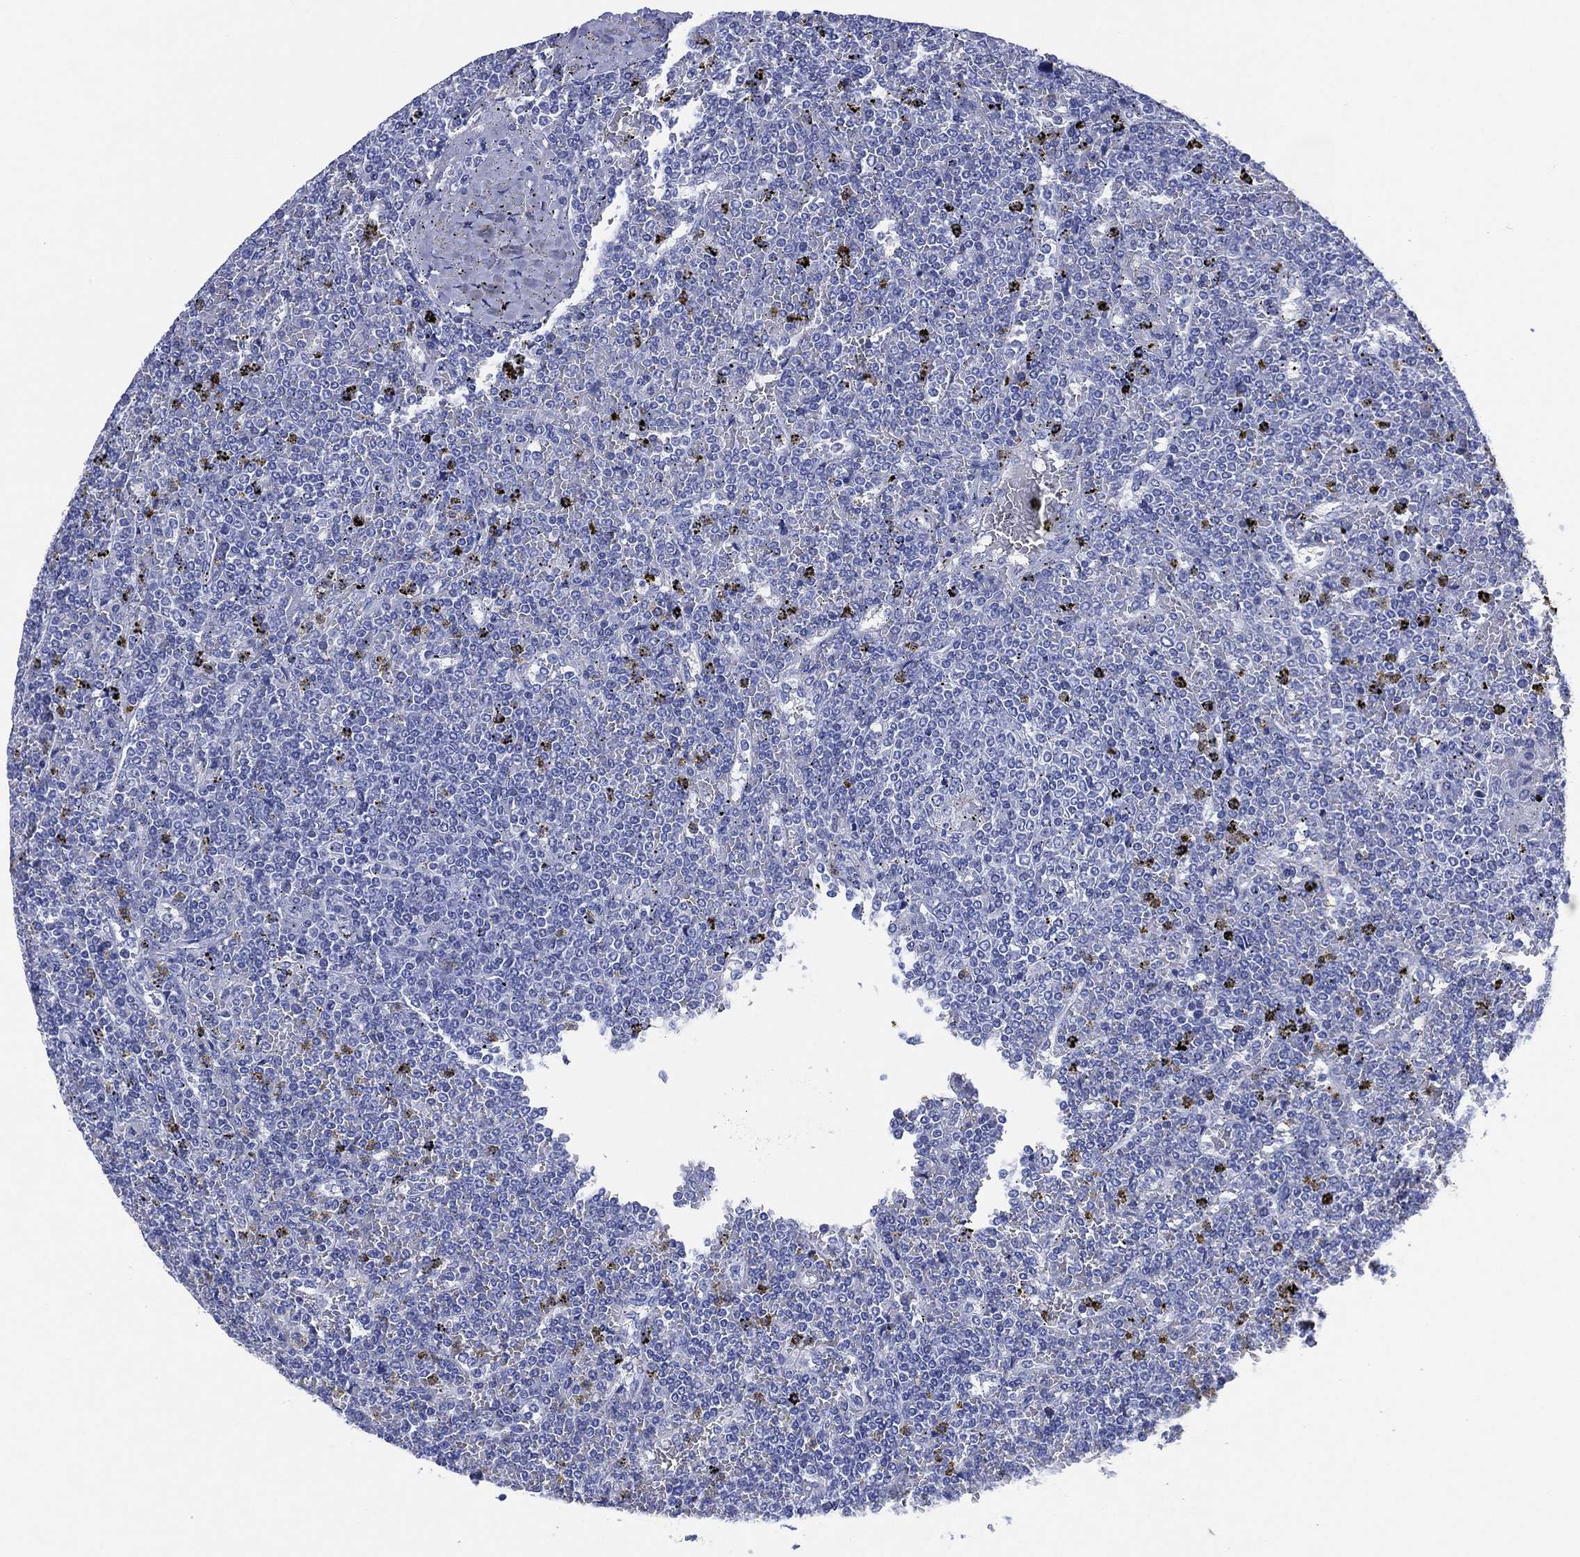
{"staining": {"intensity": "strong", "quantity": "<25%", "location": "cytoplasmic/membranous"}, "tissue": "lymphoma", "cell_type": "Tumor cells", "image_type": "cancer", "snomed": [{"axis": "morphology", "description": "Malignant lymphoma, non-Hodgkin's type, Low grade"}, {"axis": "topography", "description": "Spleen"}], "caption": "Protein analysis of lymphoma tissue exhibits strong cytoplasmic/membranous positivity in approximately <25% of tumor cells.", "gene": "SLC9C2", "patient": {"sex": "female", "age": 19}}